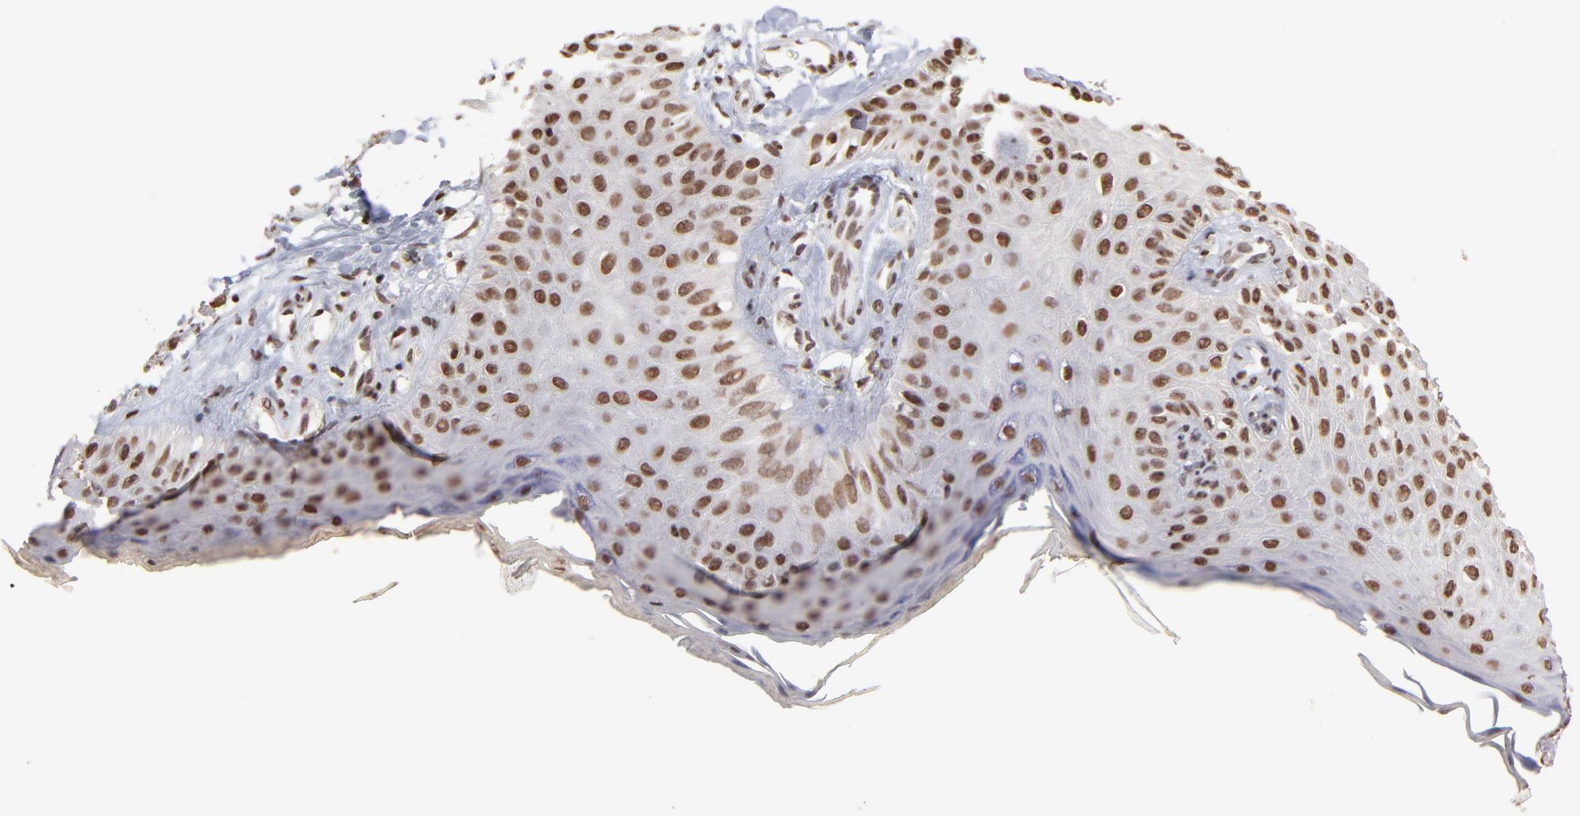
{"staining": {"intensity": "strong", "quantity": ">75%", "location": "nuclear"}, "tissue": "skin cancer", "cell_type": "Tumor cells", "image_type": "cancer", "snomed": [{"axis": "morphology", "description": "Squamous cell carcinoma, NOS"}, {"axis": "topography", "description": "Skin"}], "caption": "IHC of human skin cancer (squamous cell carcinoma) exhibits high levels of strong nuclear positivity in about >75% of tumor cells.", "gene": "ZNF3", "patient": {"sex": "female", "age": 40}}